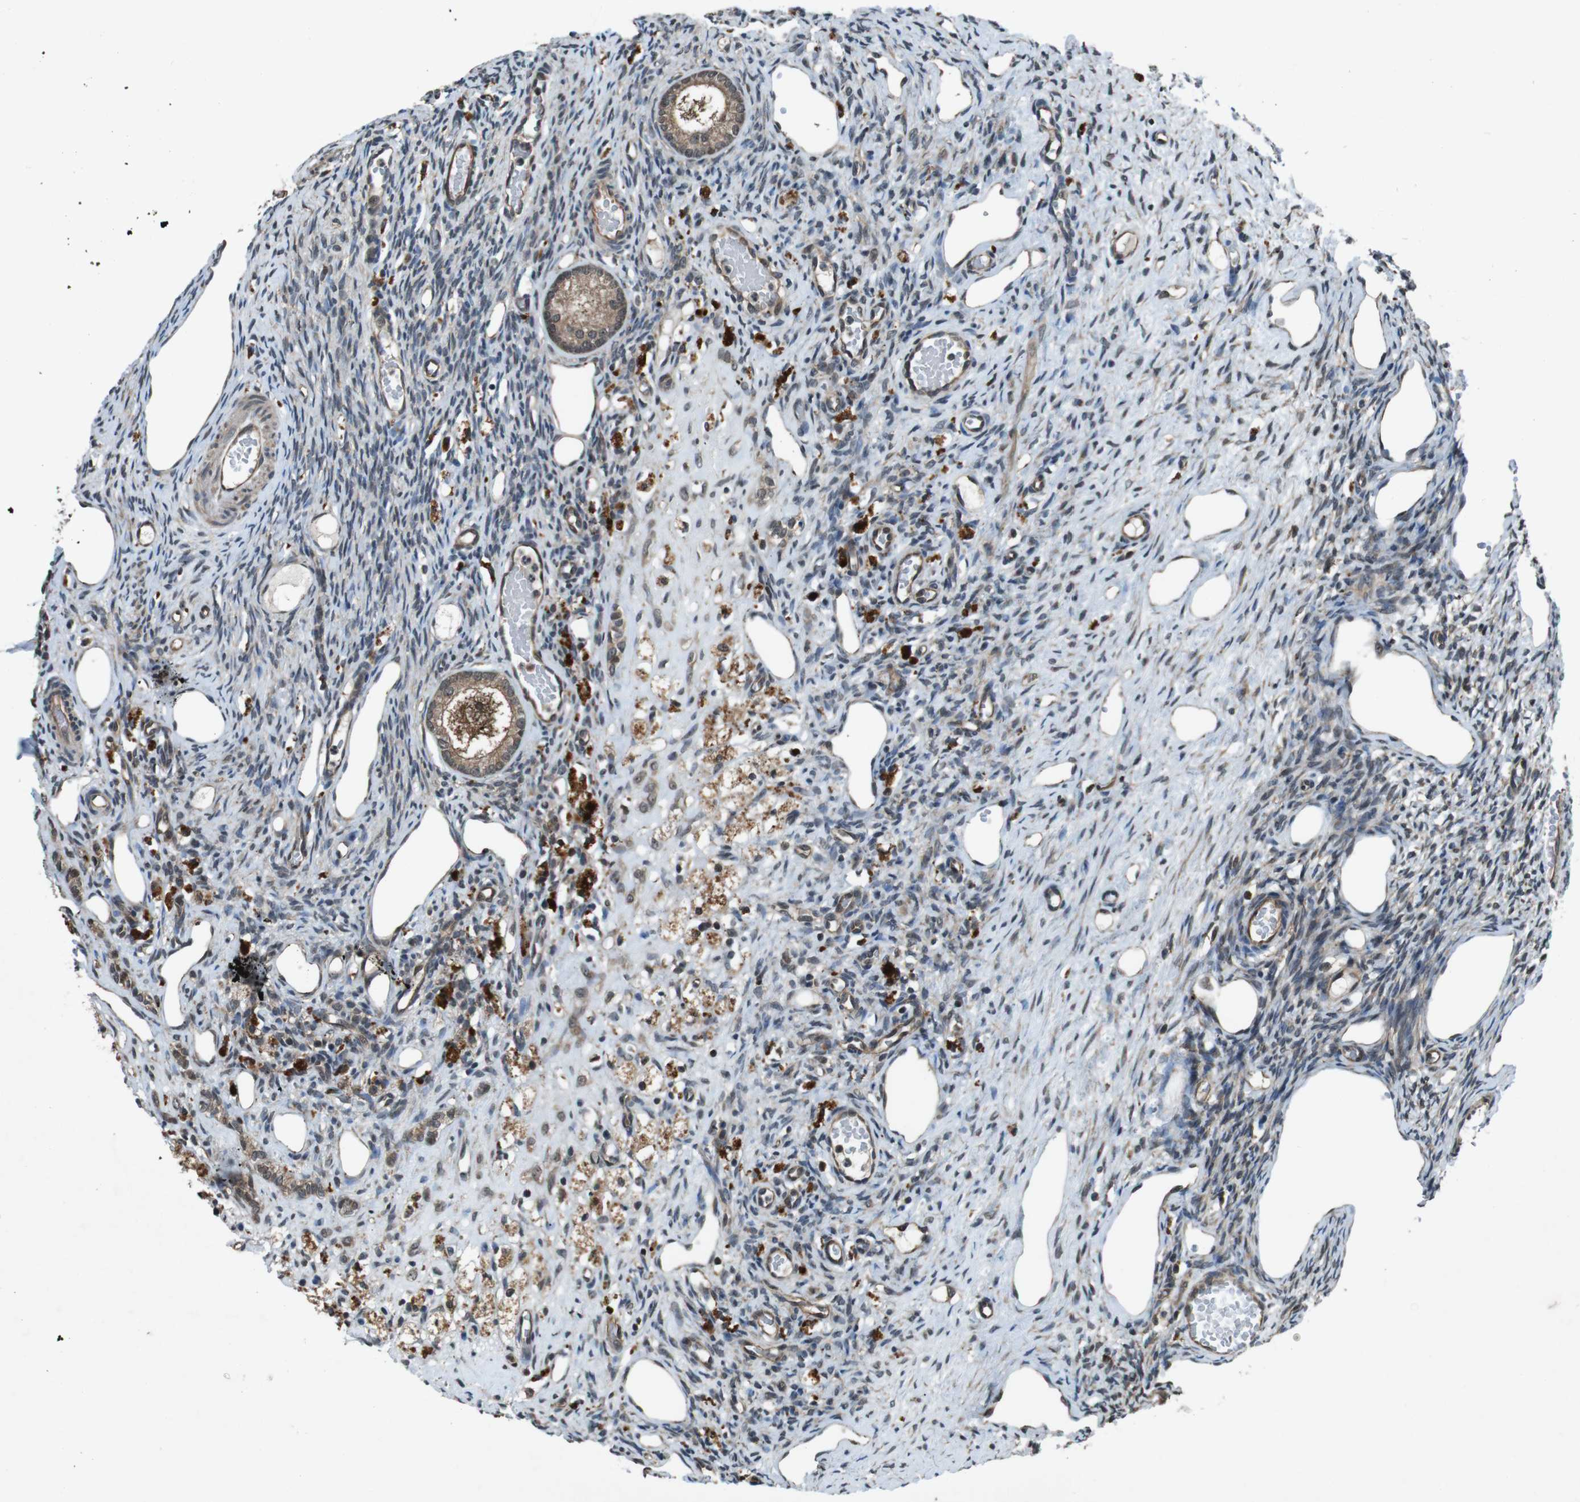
{"staining": {"intensity": "moderate", "quantity": ">75%", "location": "cytoplasmic/membranous"}, "tissue": "ovary", "cell_type": "Follicle cells", "image_type": "normal", "snomed": [{"axis": "morphology", "description": "Normal tissue, NOS"}, {"axis": "topography", "description": "Ovary"}], "caption": "Approximately >75% of follicle cells in unremarkable ovary demonstrate moderate cytoplasmic/membranous protein positivity as visualized by brown immunohistochemical staining.", "gene": "SOCS1", "patient": {"sex": "female", "age": 33}}